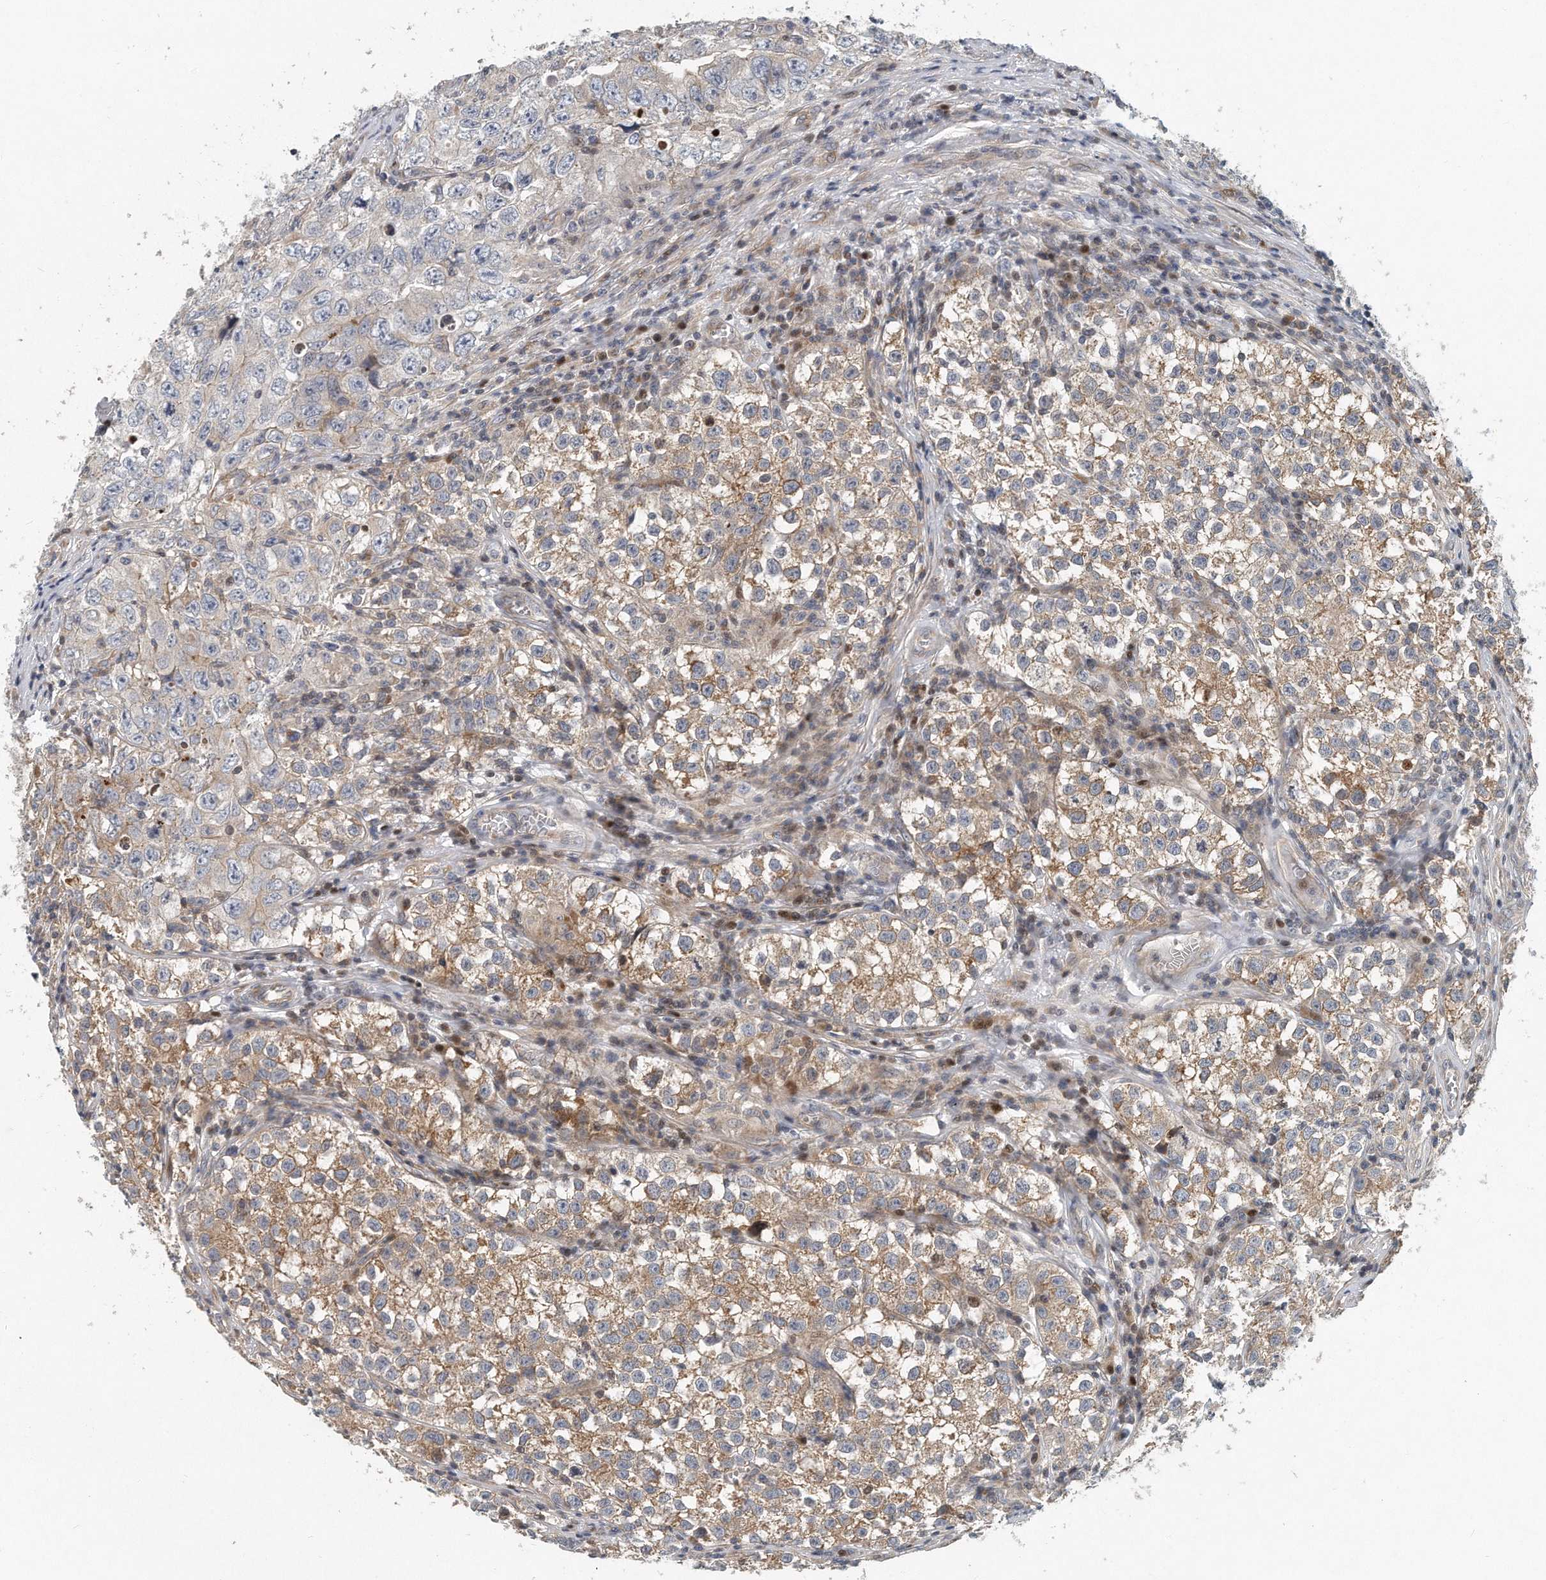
{"staining": {"intensity": "moderate", "quantity": "25%-75%", "location": "cytoplasmic/membranous"}, "tissue": "testis cancer", "cell_type": "Tumor cells", "image_type": "cancer", "snomed": [{"axis": "morphology", "description": "Seminoma, NOS"}, {"axis": "morphology", "description": "Carcinoma, Embryonal, NOS"}, {"axis": "topography", "description": "Testis"}], "caption": "About 25%-75% of tumor cells in human testis cancer exhibit moderate cytoplasmic/membranous protein expression as visualized by brown immunohistochemical staining.", "gene": "PCDH8", "patient": {"sex": "male", "age": 43}}